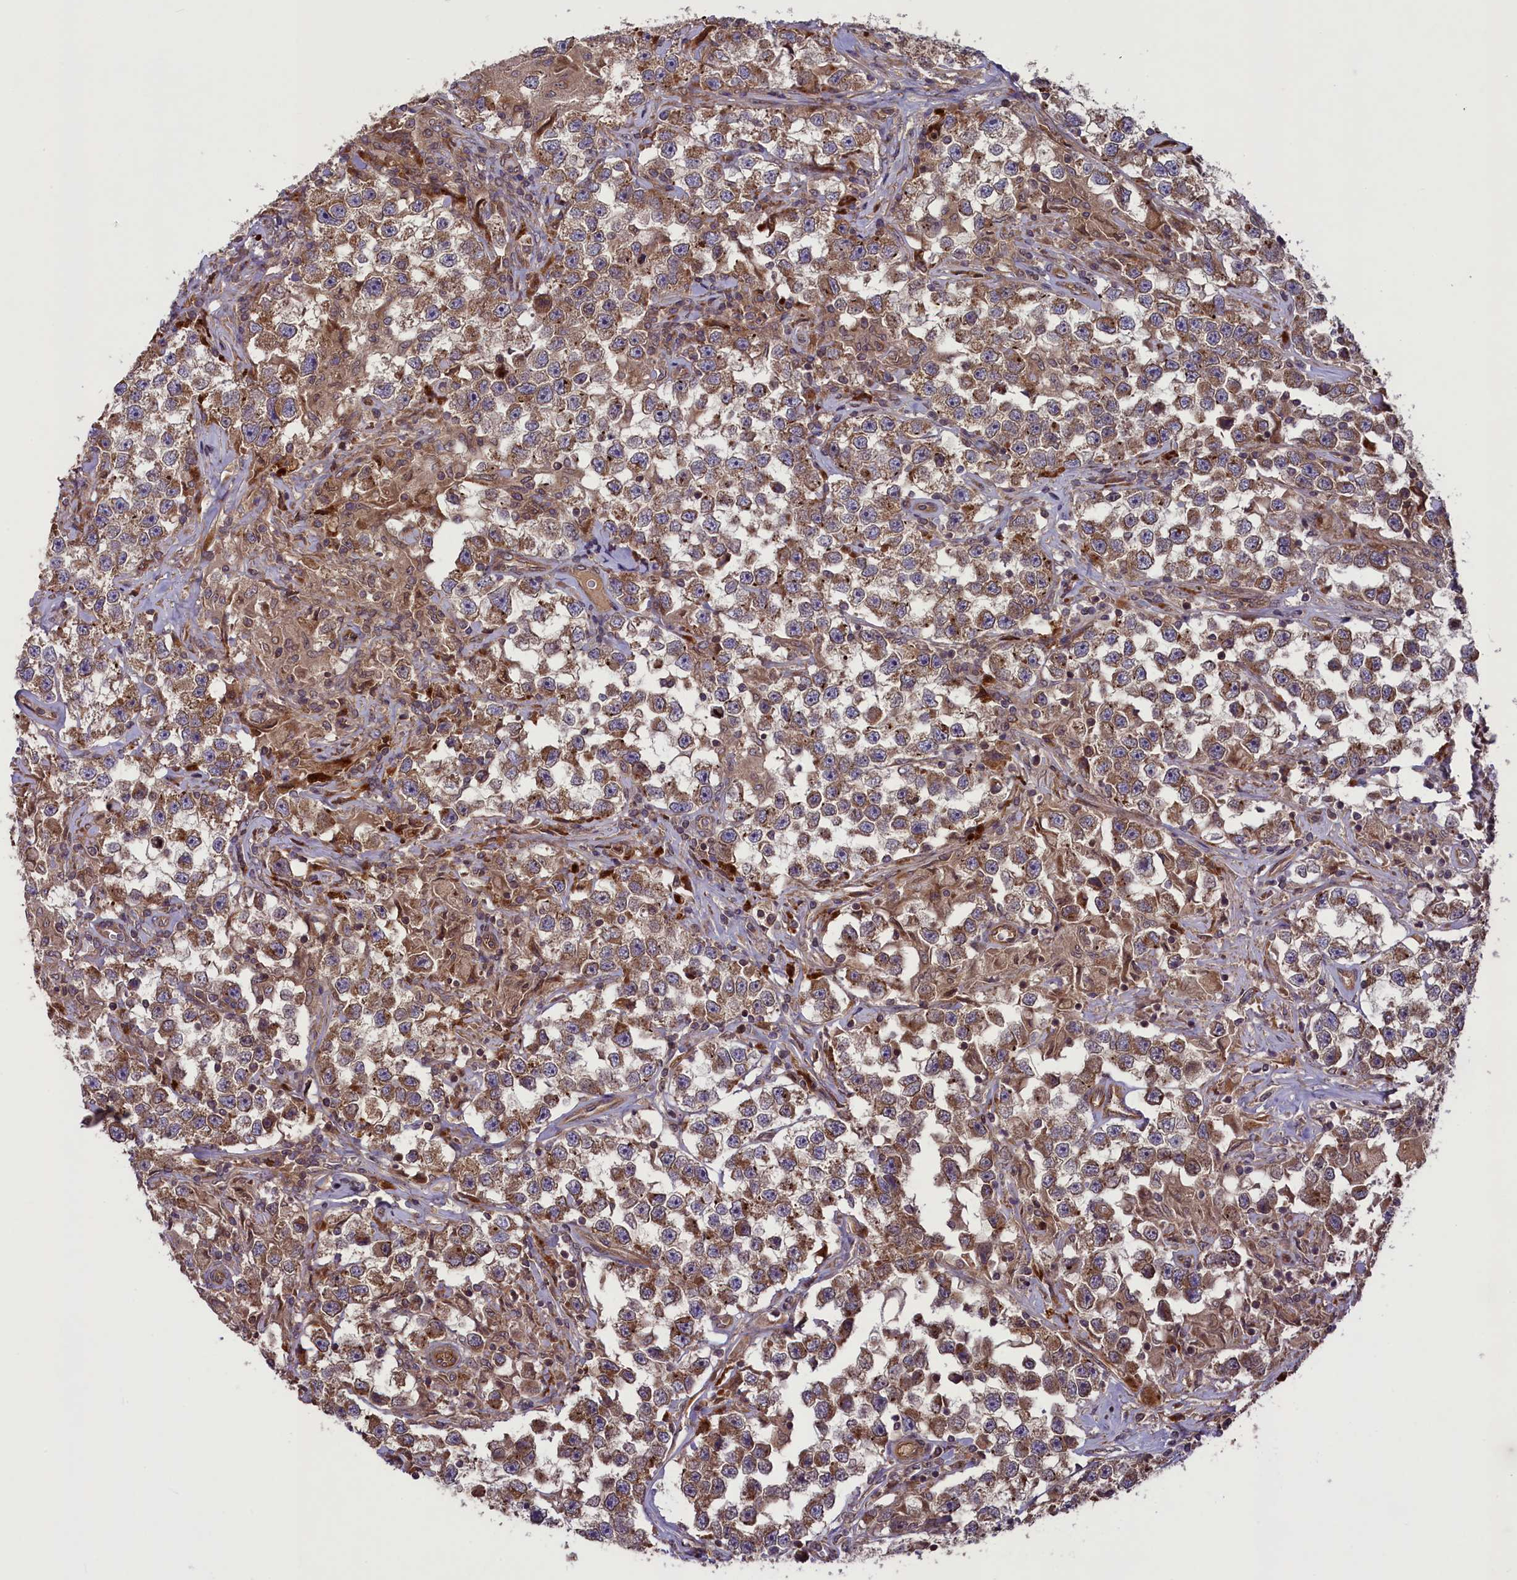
{"staining": {"intensity": "moderate", "quantity": ">75%", "location": "cytoplasmic/membranous"}, "tissue": "testis cancer", "cell_type": "Tumor cells", "image_type": "cancer", "snomed": [{"axis": "morphology", "description": "Seminoma, NOS"}, {"axis": "topography", "description": "Testis"}], "caption": "This is a photomicrograph of immunohistochemistry staining of testis cancer, which shows moderate staining in the cytoplasmic/membranous of tumor cells.", "gene": "CCDC125", "patient": {"sex": "male", "age": 46}}